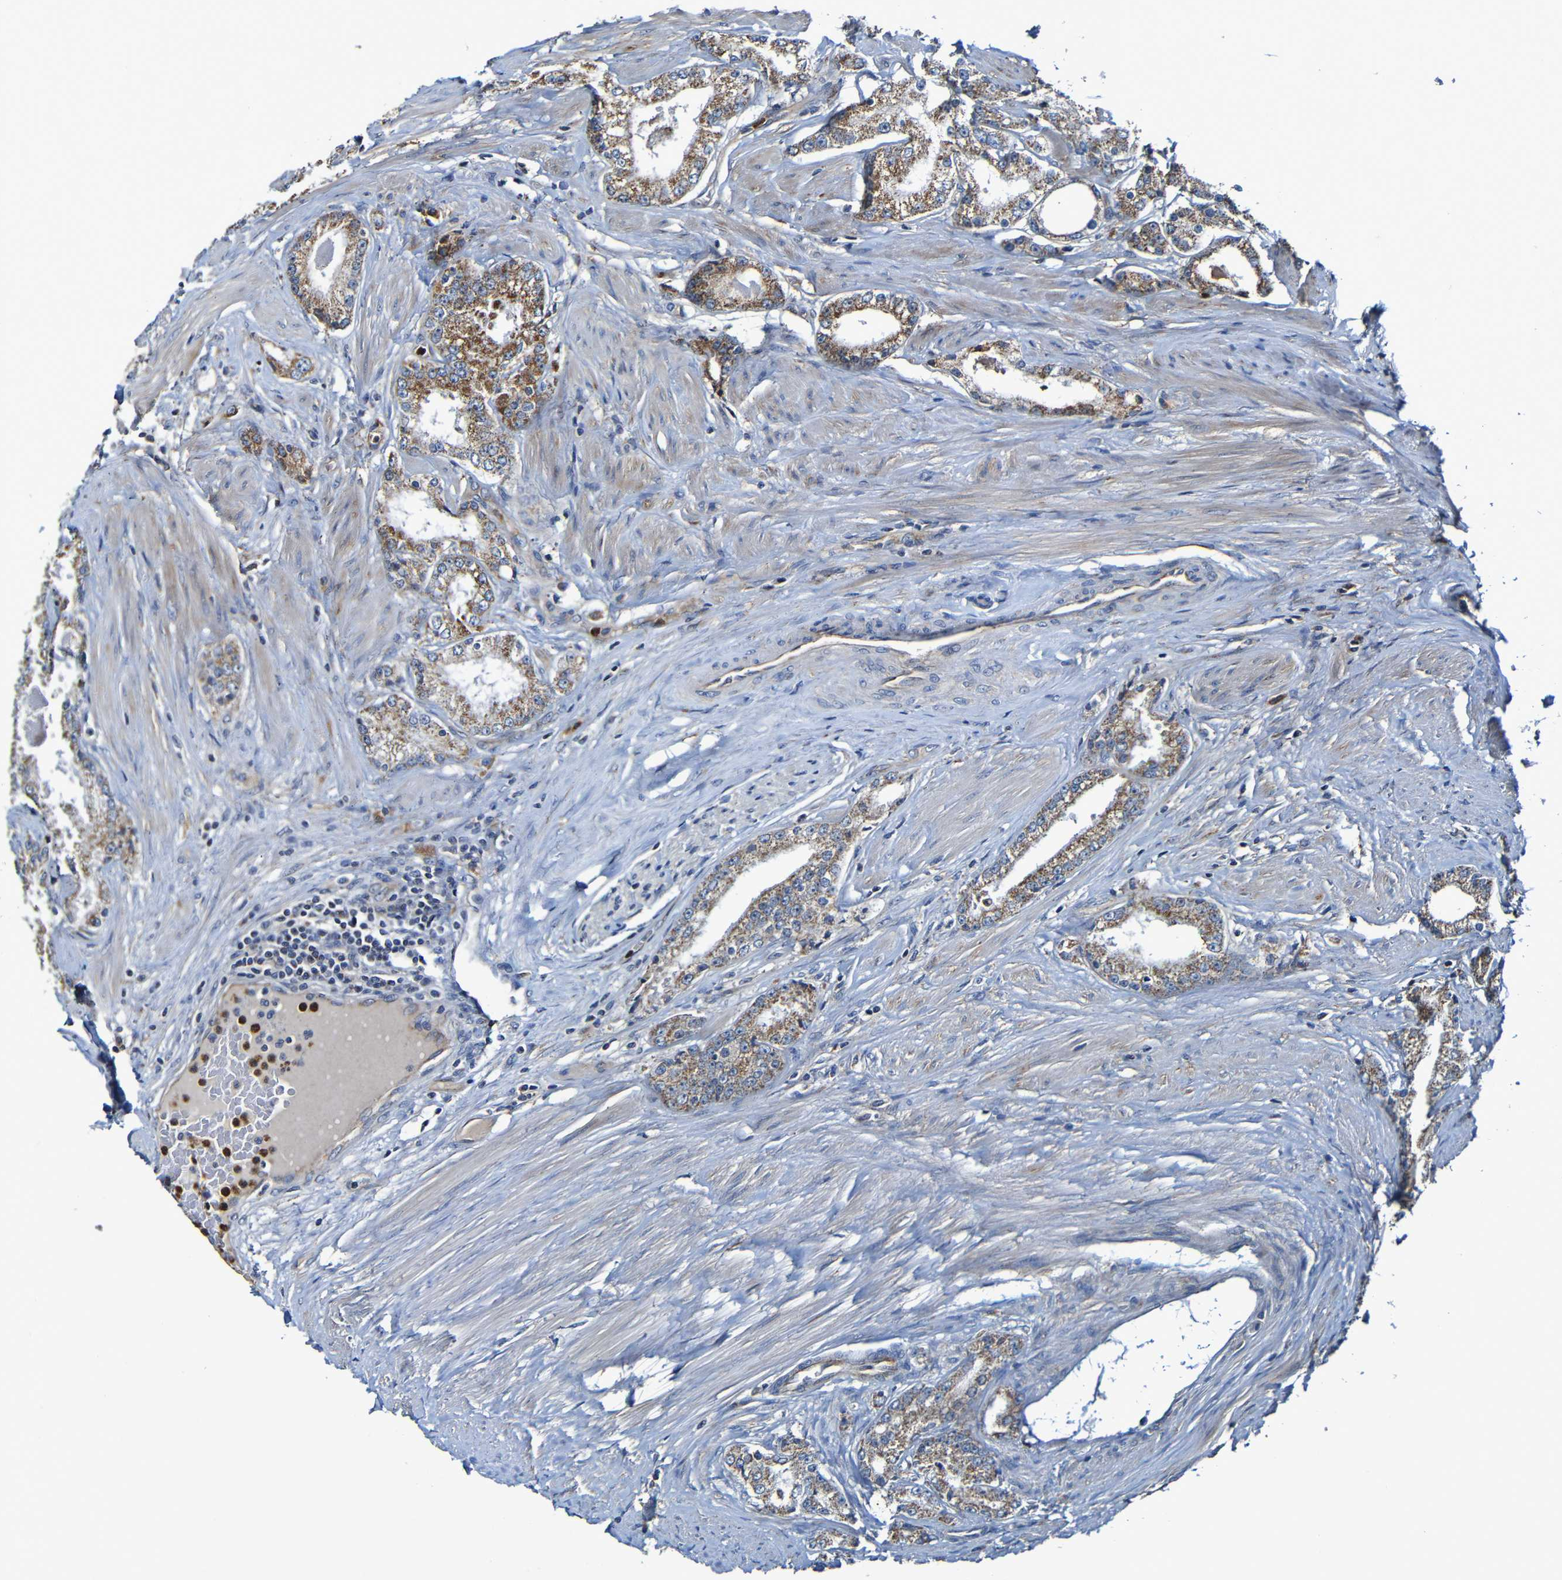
{"staining": {"intensity": "moderate", "quantity": "25%-75%", "location": "cytoplasmic/membranous"}, "tissue": "prostate cancer", "cell_type": "Tumor cells", "image_type": "cancer", "snomed": [{"axis": "morphology", "description": "Adenocarcinoma, Low grade"}, {"axis": "topography", "description": "Prostate"}], "caption": "Tumor cells reveal medium levels of moderate cytoplasmic/membranous staining in about 25%-75% of cells in human prostate cancer (adenocarcinoma (low-grade)).", "gene": "ADAM15", "patient": {"sex": "male", "age": 63}}